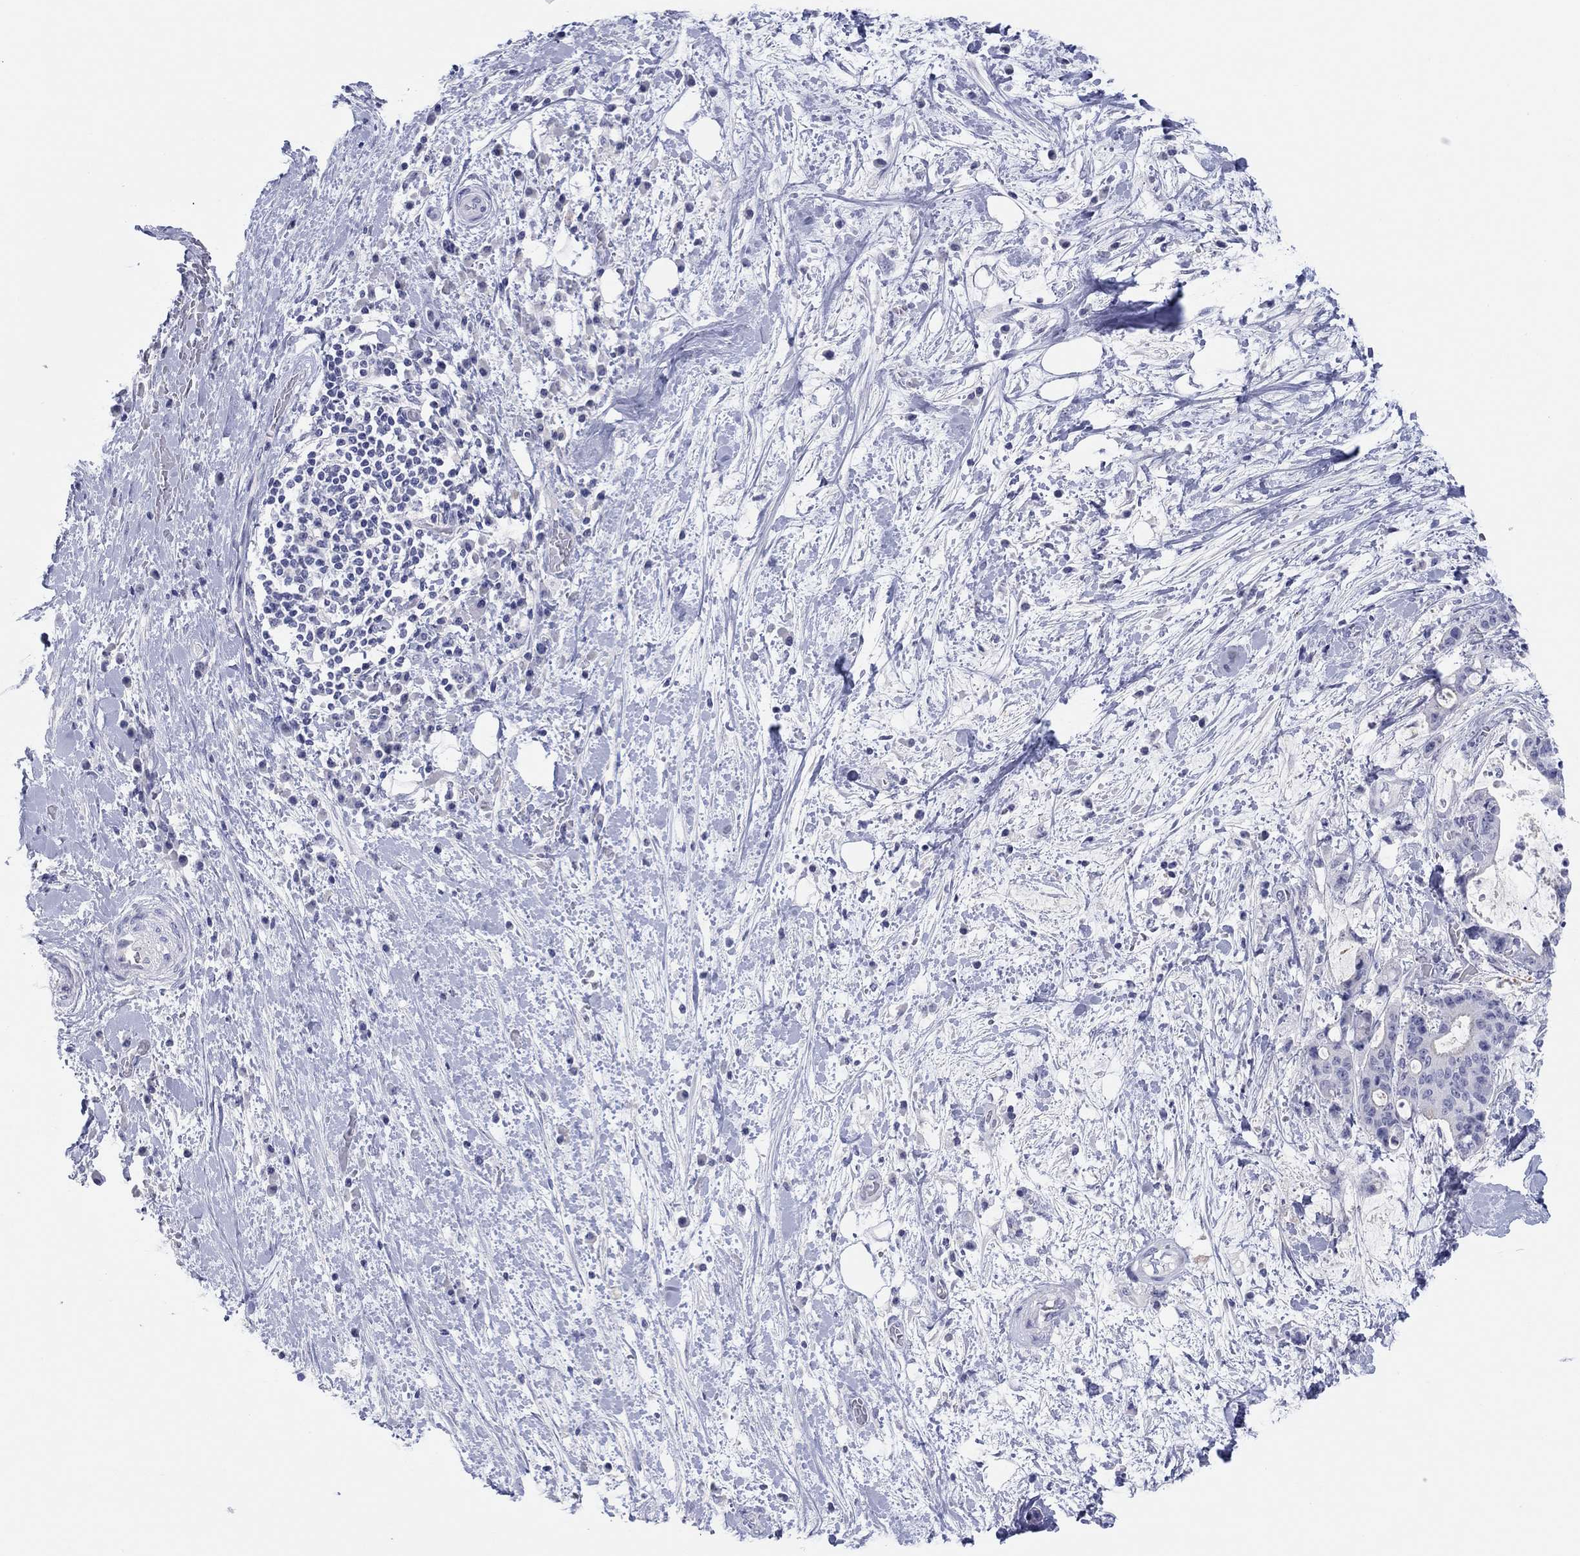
{"staining": {"intensity": "negative", "quantity": "none", "location": "none"}, "tissue": "liver cancer", "cell_type": "Tumor cells", "image_type": "cancer", "snomed": [{"axis": "morphology", "description": "Cholangiocarcinoma"}, {"axis": "topography", "description": "Liver"}], "caption": "Immunohistochemical staining of liver cholangiocarcinoma reveals no significant expression in tumor cells.", "gene": "CPNE6", "patient": {"sex": "female", "age": 73}}